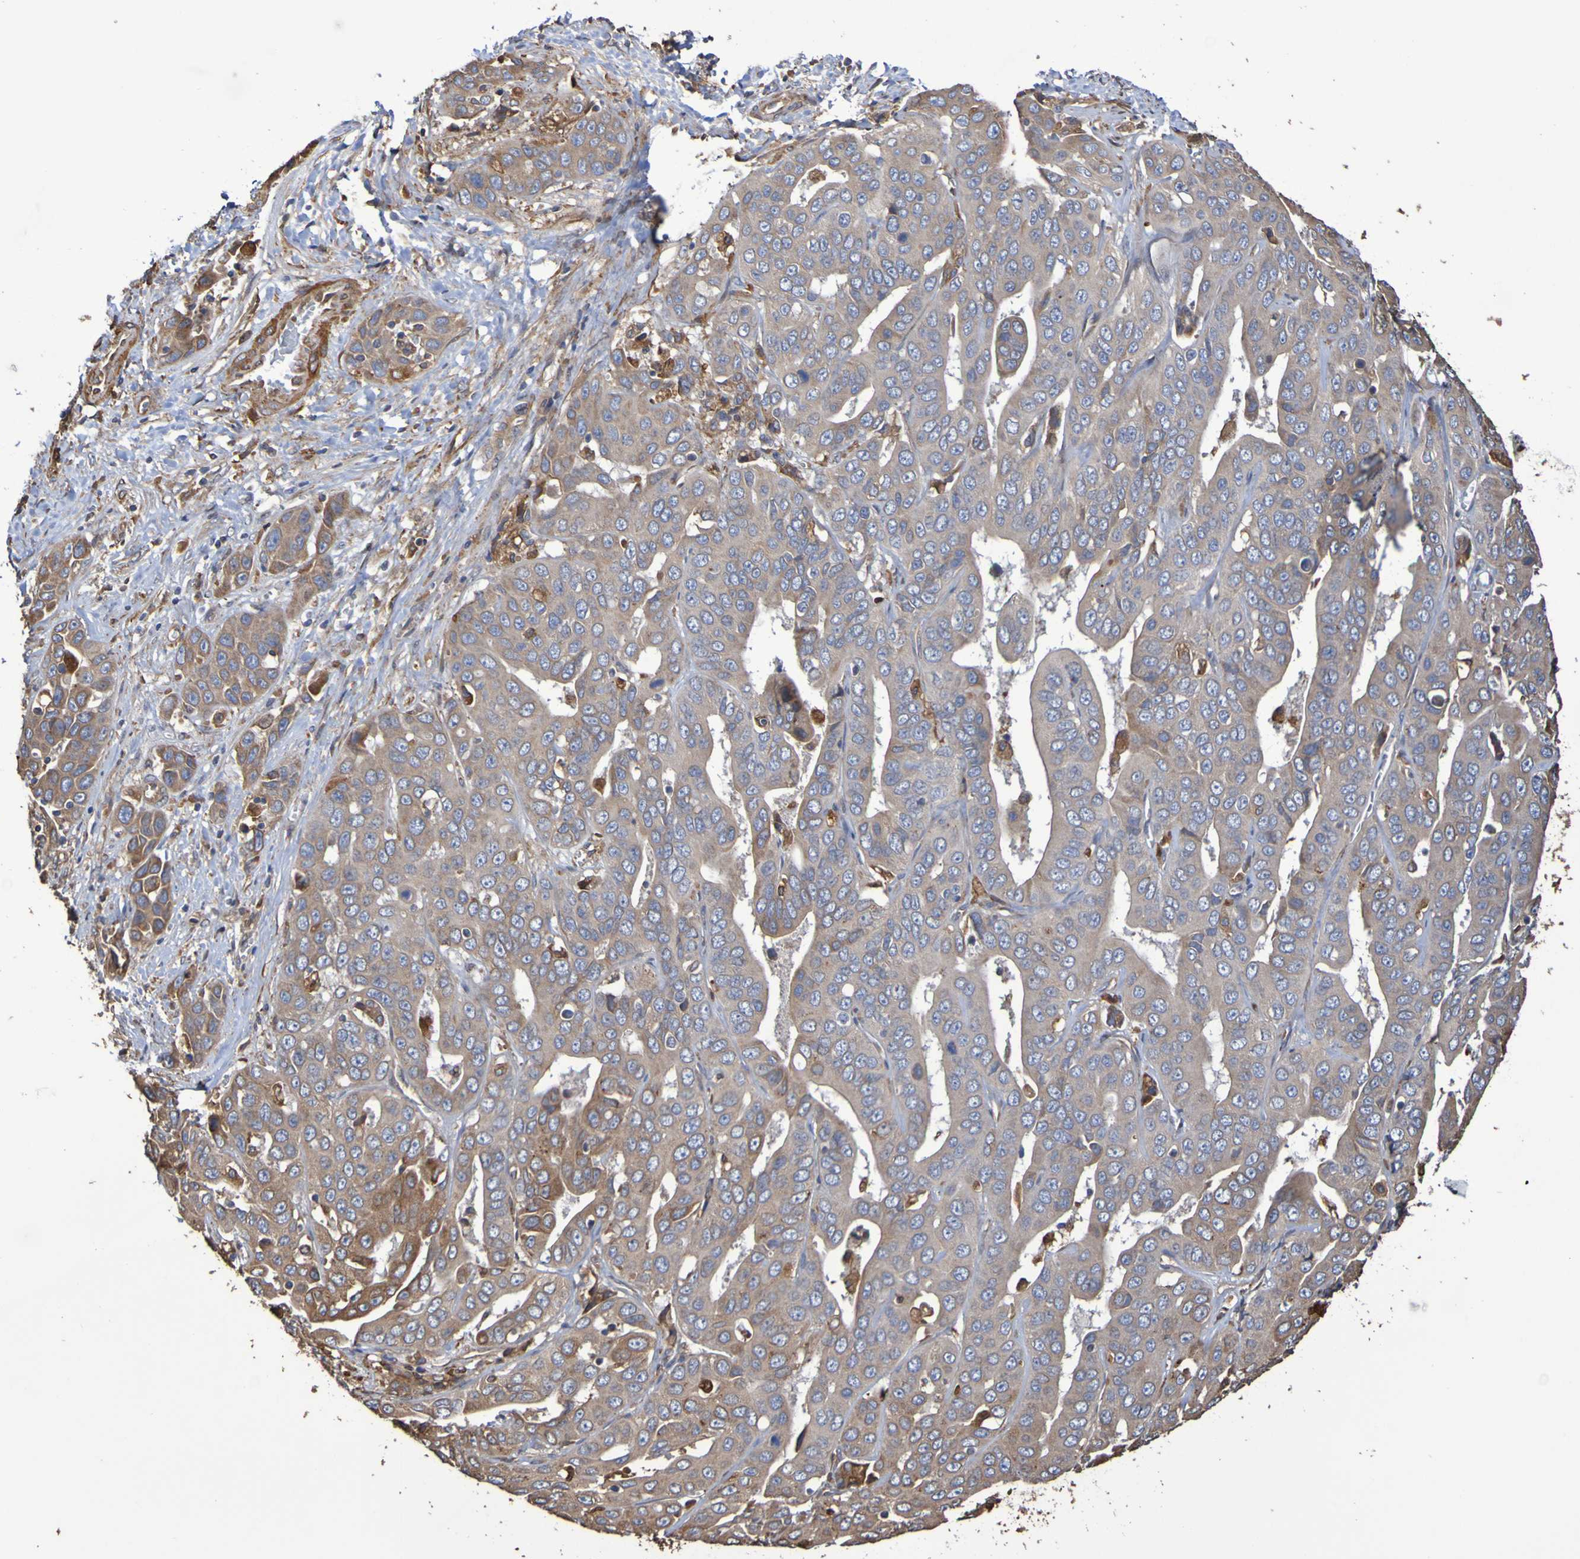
{"staining": {"intensity": "weak", "quantity": ">75%", "location": "cytoplasmic/membranous"}, "tissue": "liver cancer", "cell_type": "Tumor cells", "image_type": "cancer", "snomed": [{"axis": "morphology", "description": "Cholangiocarcinoma"}, {"axis": "topography", "description": "Liver"}], "caption": "IHC (DAB) staining of human liver cholangiocarcinoma shows weak cytoplasmic/membranous protein expression in approximately >75% of tumor cells. IHC stains the protein of interest in brown and the nuclei are stained blue.", "gene": "RAB11A", "patient": {"sex": "female", "age": 52}}